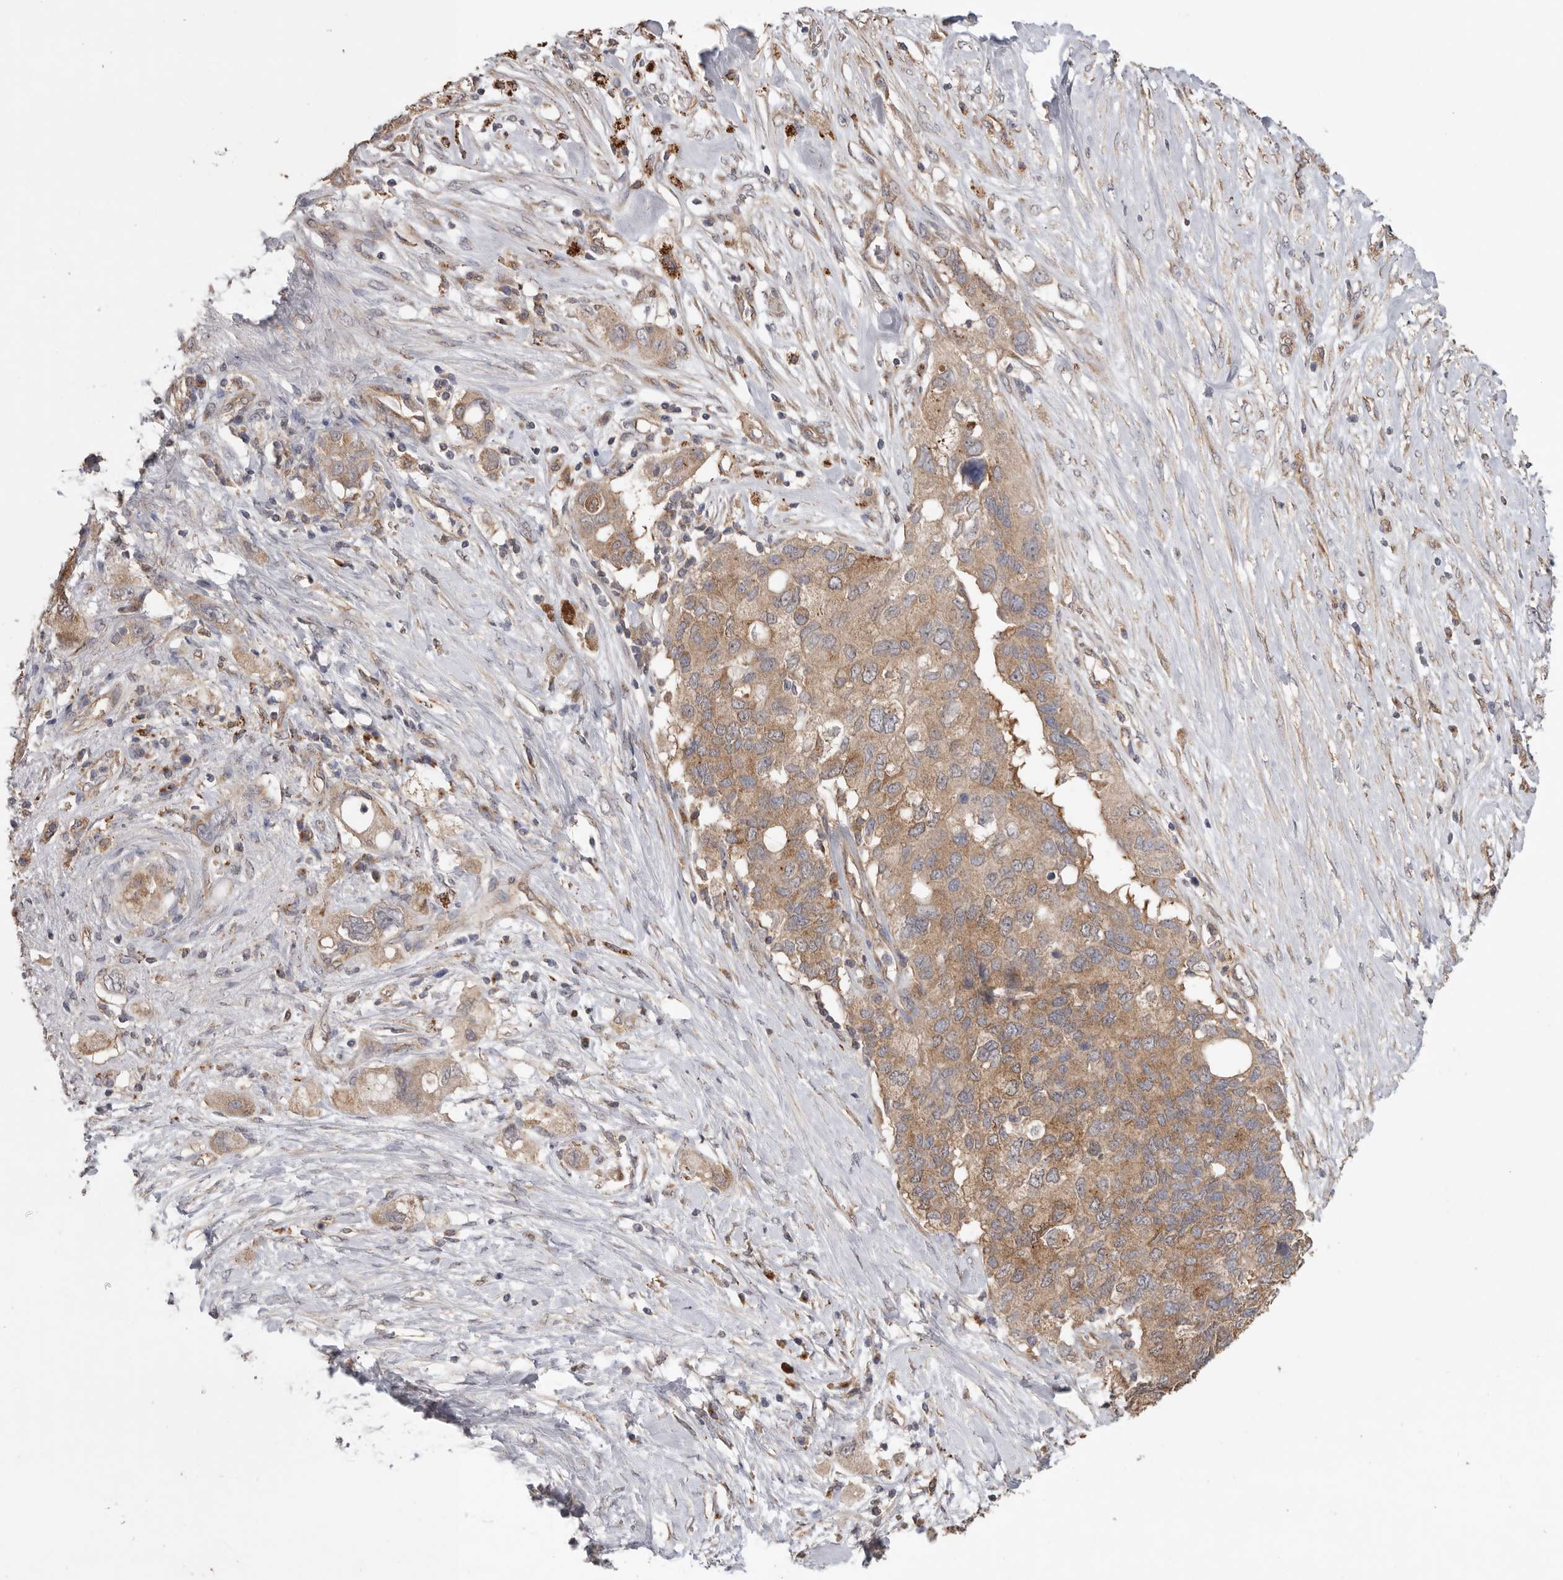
{"staining": {"intensity": "moderate", "quantity": ">75%", "location": "cytoplasmic/membranous"}, "tissue": "pancreatic cancer", "cell_type": "Tumor cells", "image_type": "cancer", "snomed": [{"axis": "morphology", "description": "Adenocarcinoma, NOS"}, {"axis": "topography", "description": "Pancreas"}], "caption": "Immunohistochemical staining of pancreatic adenocarcinoma reveals moderate cytoplasmic/membranous protein staining in approximately >75% of tumor cells.", "gene": "PODXL2", "patient": {"sex": "female", "age": 56}}